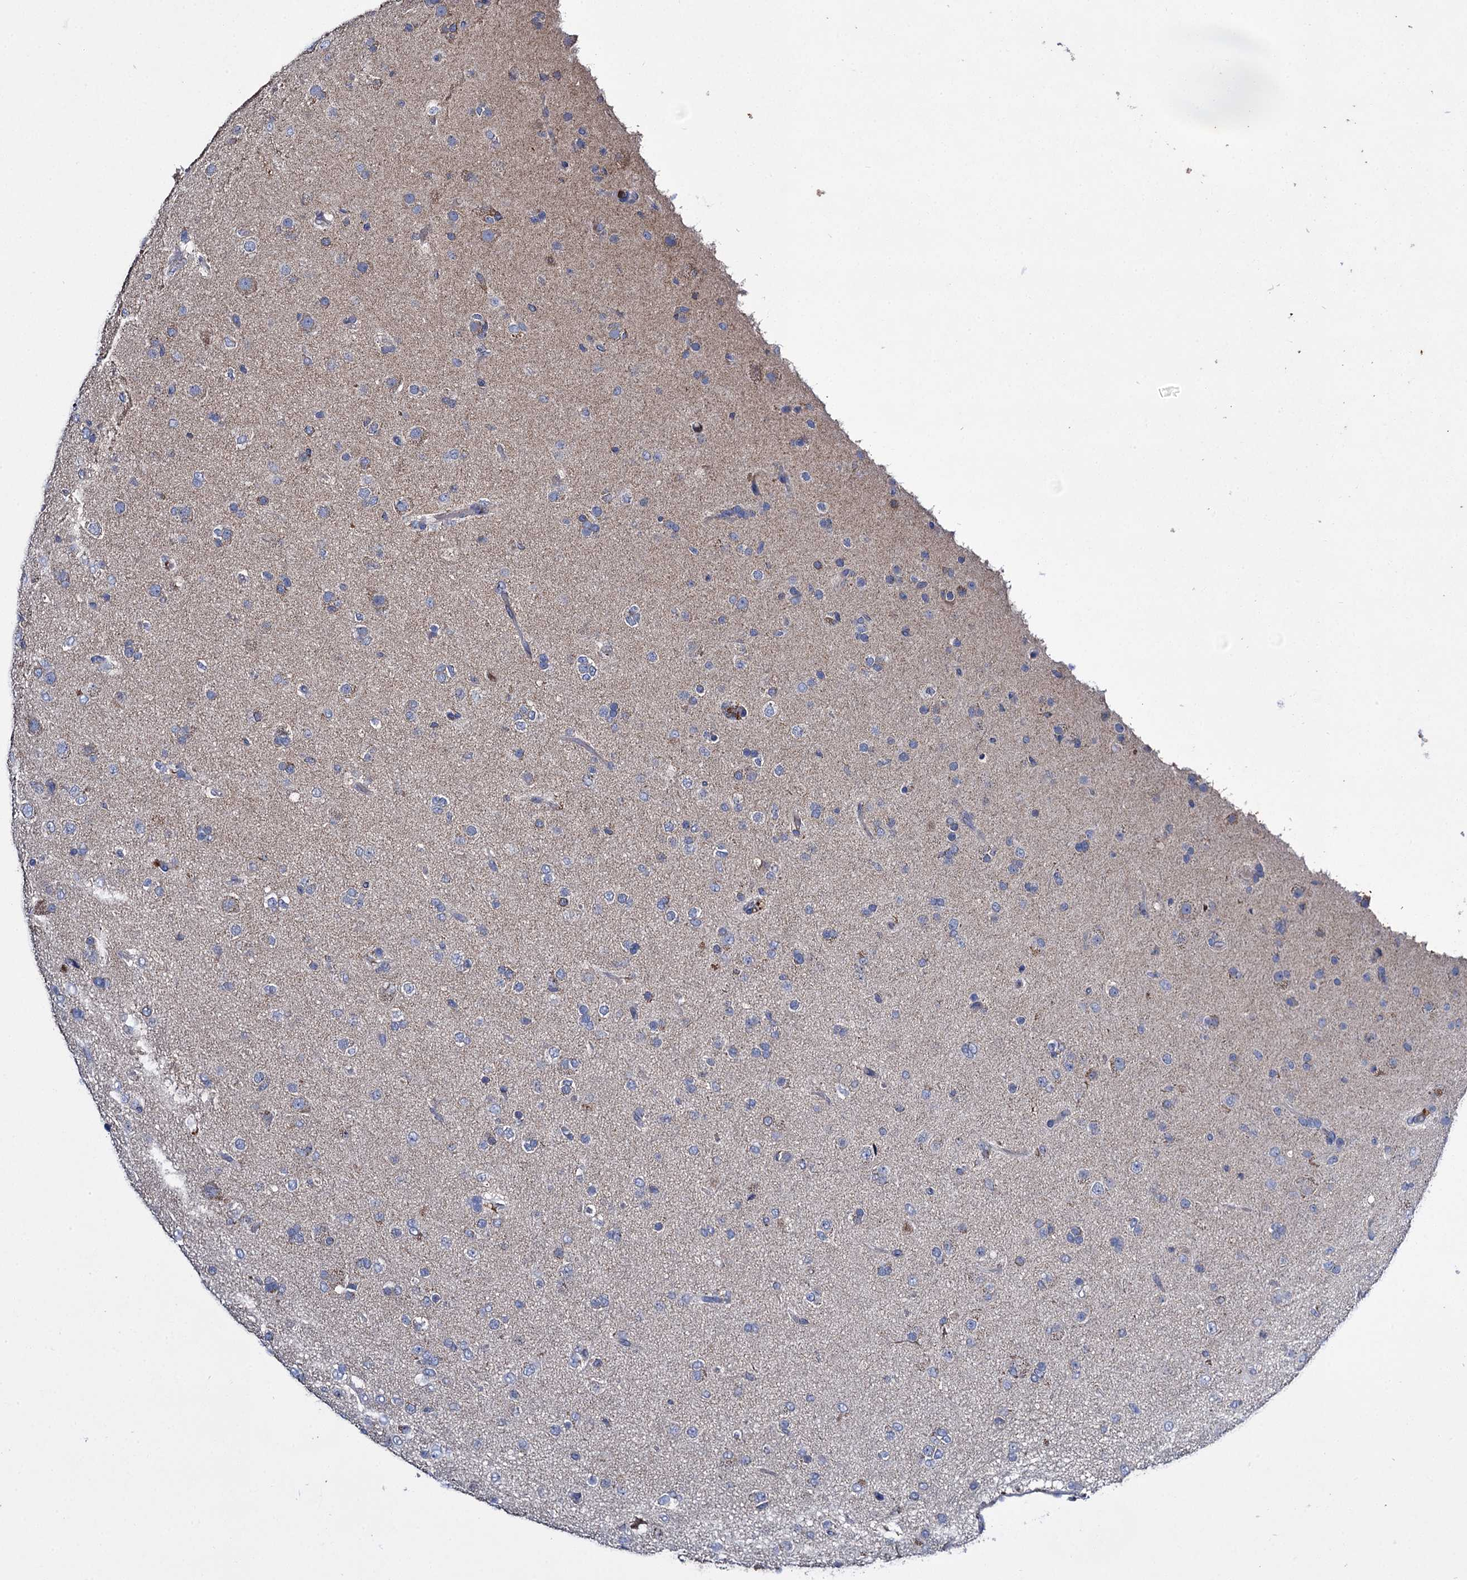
{"staining": {"intensity": "negative", "quantity": "none", "location": "none"}, "tissue": "glioma", "cell_type": "Tumor cells", "image_type": "cancer", "snomed": [{"axis": "morphology", "description": "Glioma, malignant, Low grade"}, {"axis": "topography", "description": "Brain"}], "caption": "The photomicrograph reveals no significant staining in tumor cells of glioma.", "gene": "UBASH3B", "patient": {"sex": "male", "age": 65}}